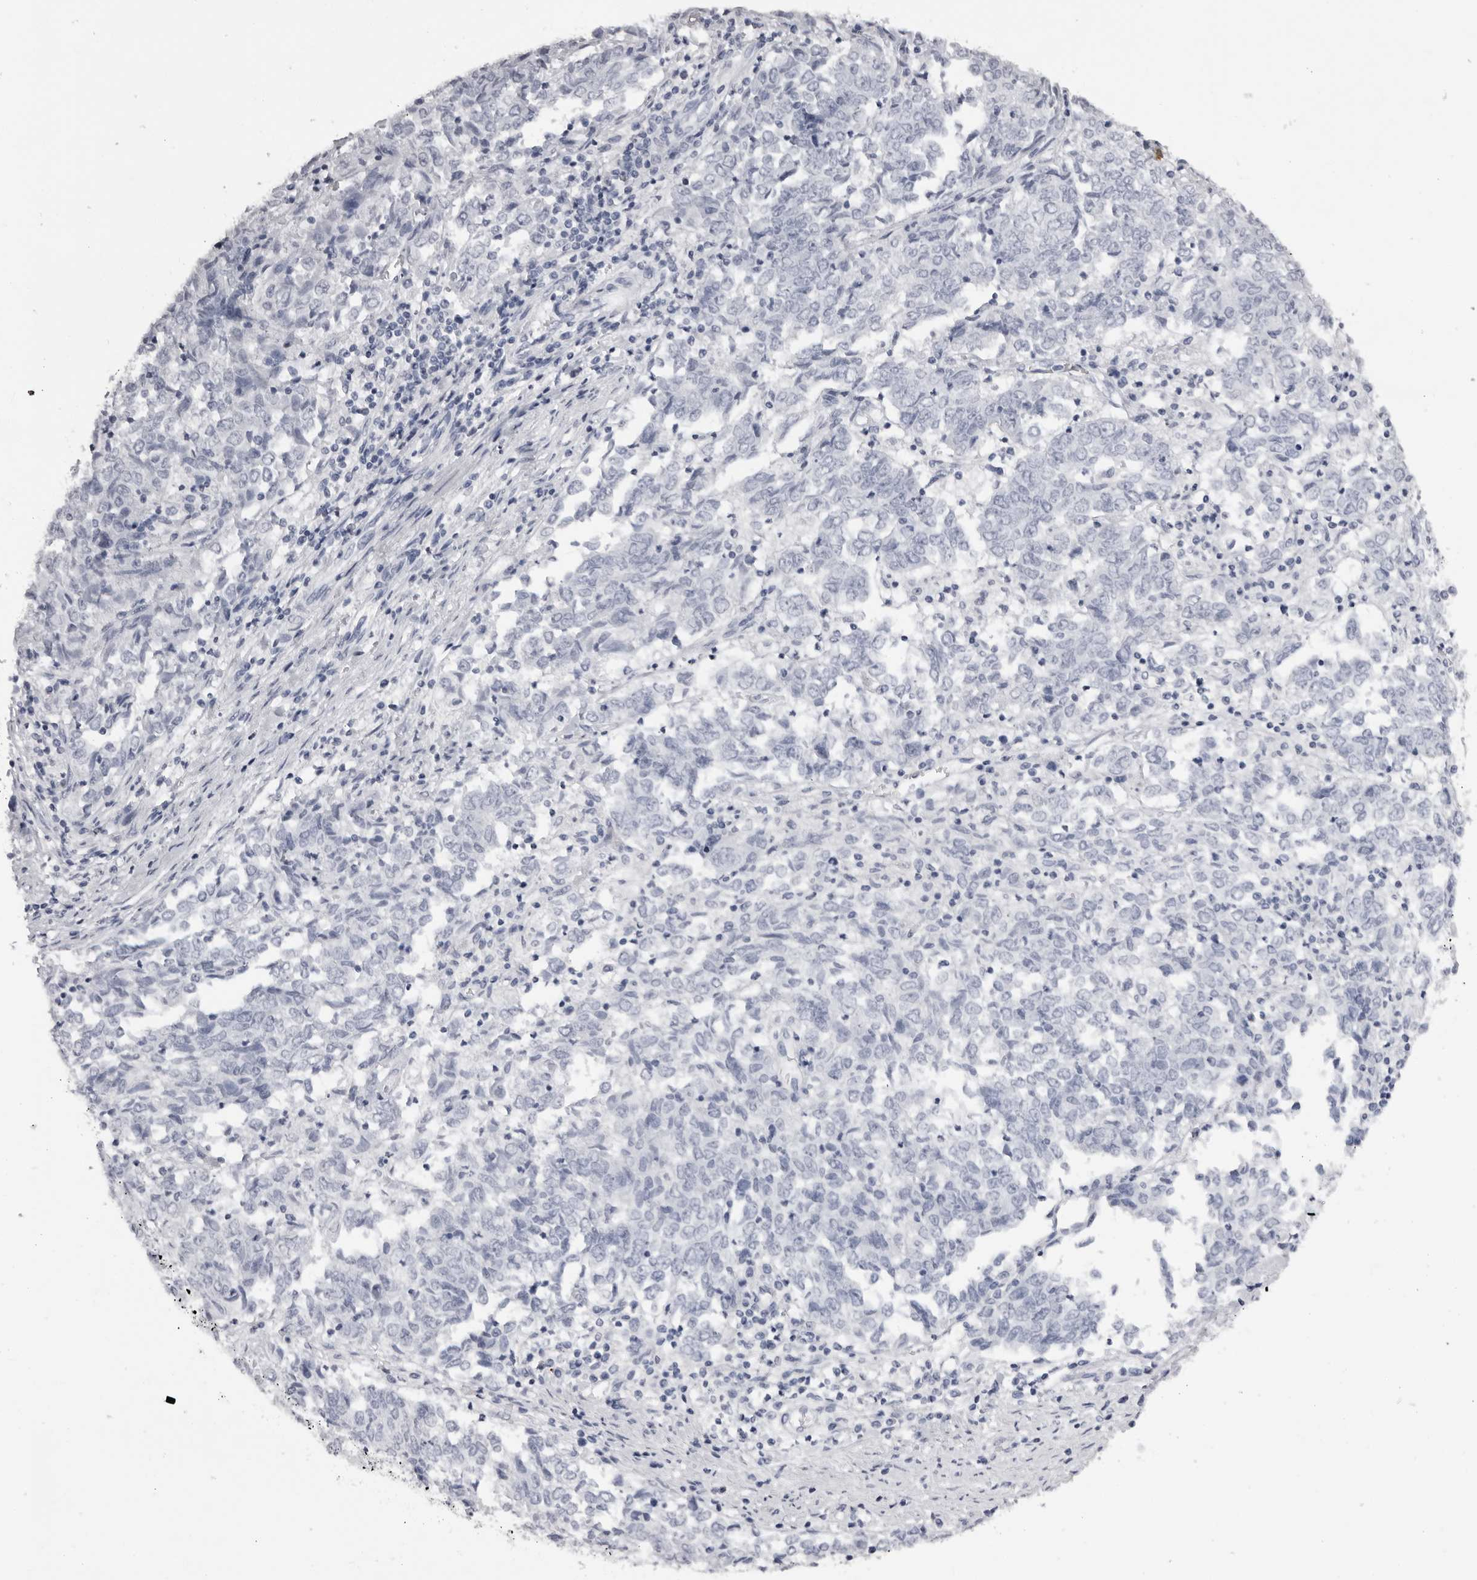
{"staining": {"intensity": "negative", "quantity": "none", "location": "none"}, "tissue": "endometrial cancer", "cell_type": "Tumor cells", "image_type": "cancer", "snomed": [{"axis": "morphology", "description": "Adenocarcinoma, NOS"}, {"axis": "topography", "description": "Endometrium"}], "caption": "IHC photomicrograph of human adenocarcinoma (endometrial) stained for a protein (brown), which exhibits no staining in tumor cells.", "gene": "CST1", "patient": {"sex": "female", "age": 80}}